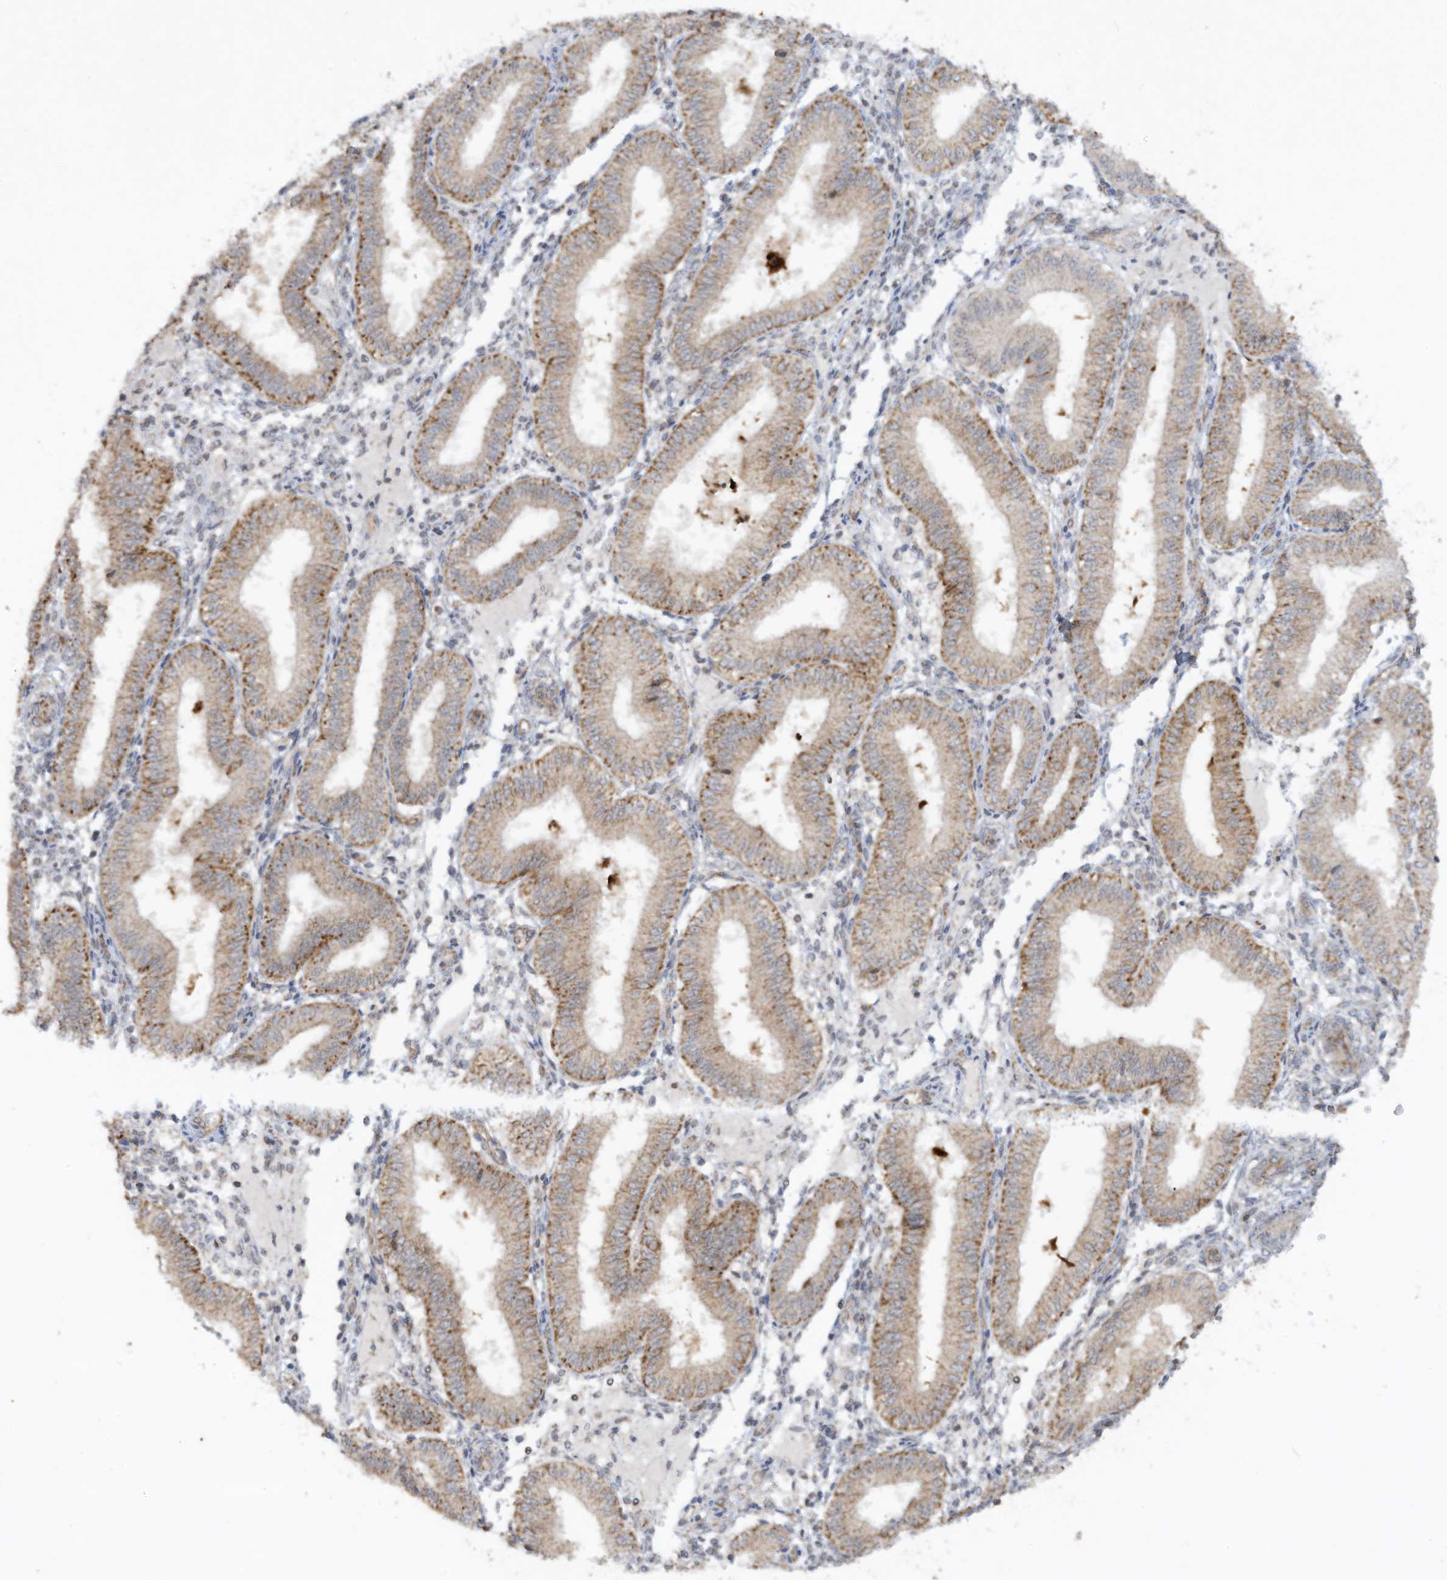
{"staining": {"intensity": "negative", "quantity": "none", "location": "none"}, "tissue": "endometrium", "cell_type": "Cells in endometrial stroma", "image_type": "normal", "snomed": [{"axis": "morphology", "description": "Normal tissue, NOS"}, {"axis": "topography", "description": "Endometrium"}], "caption": "Image shows no significant protein positivity in cells in endometrial stroma of benign endometrium.", "gene": "CHRNA4", "patient": {"sex": "female", "age": 39}}